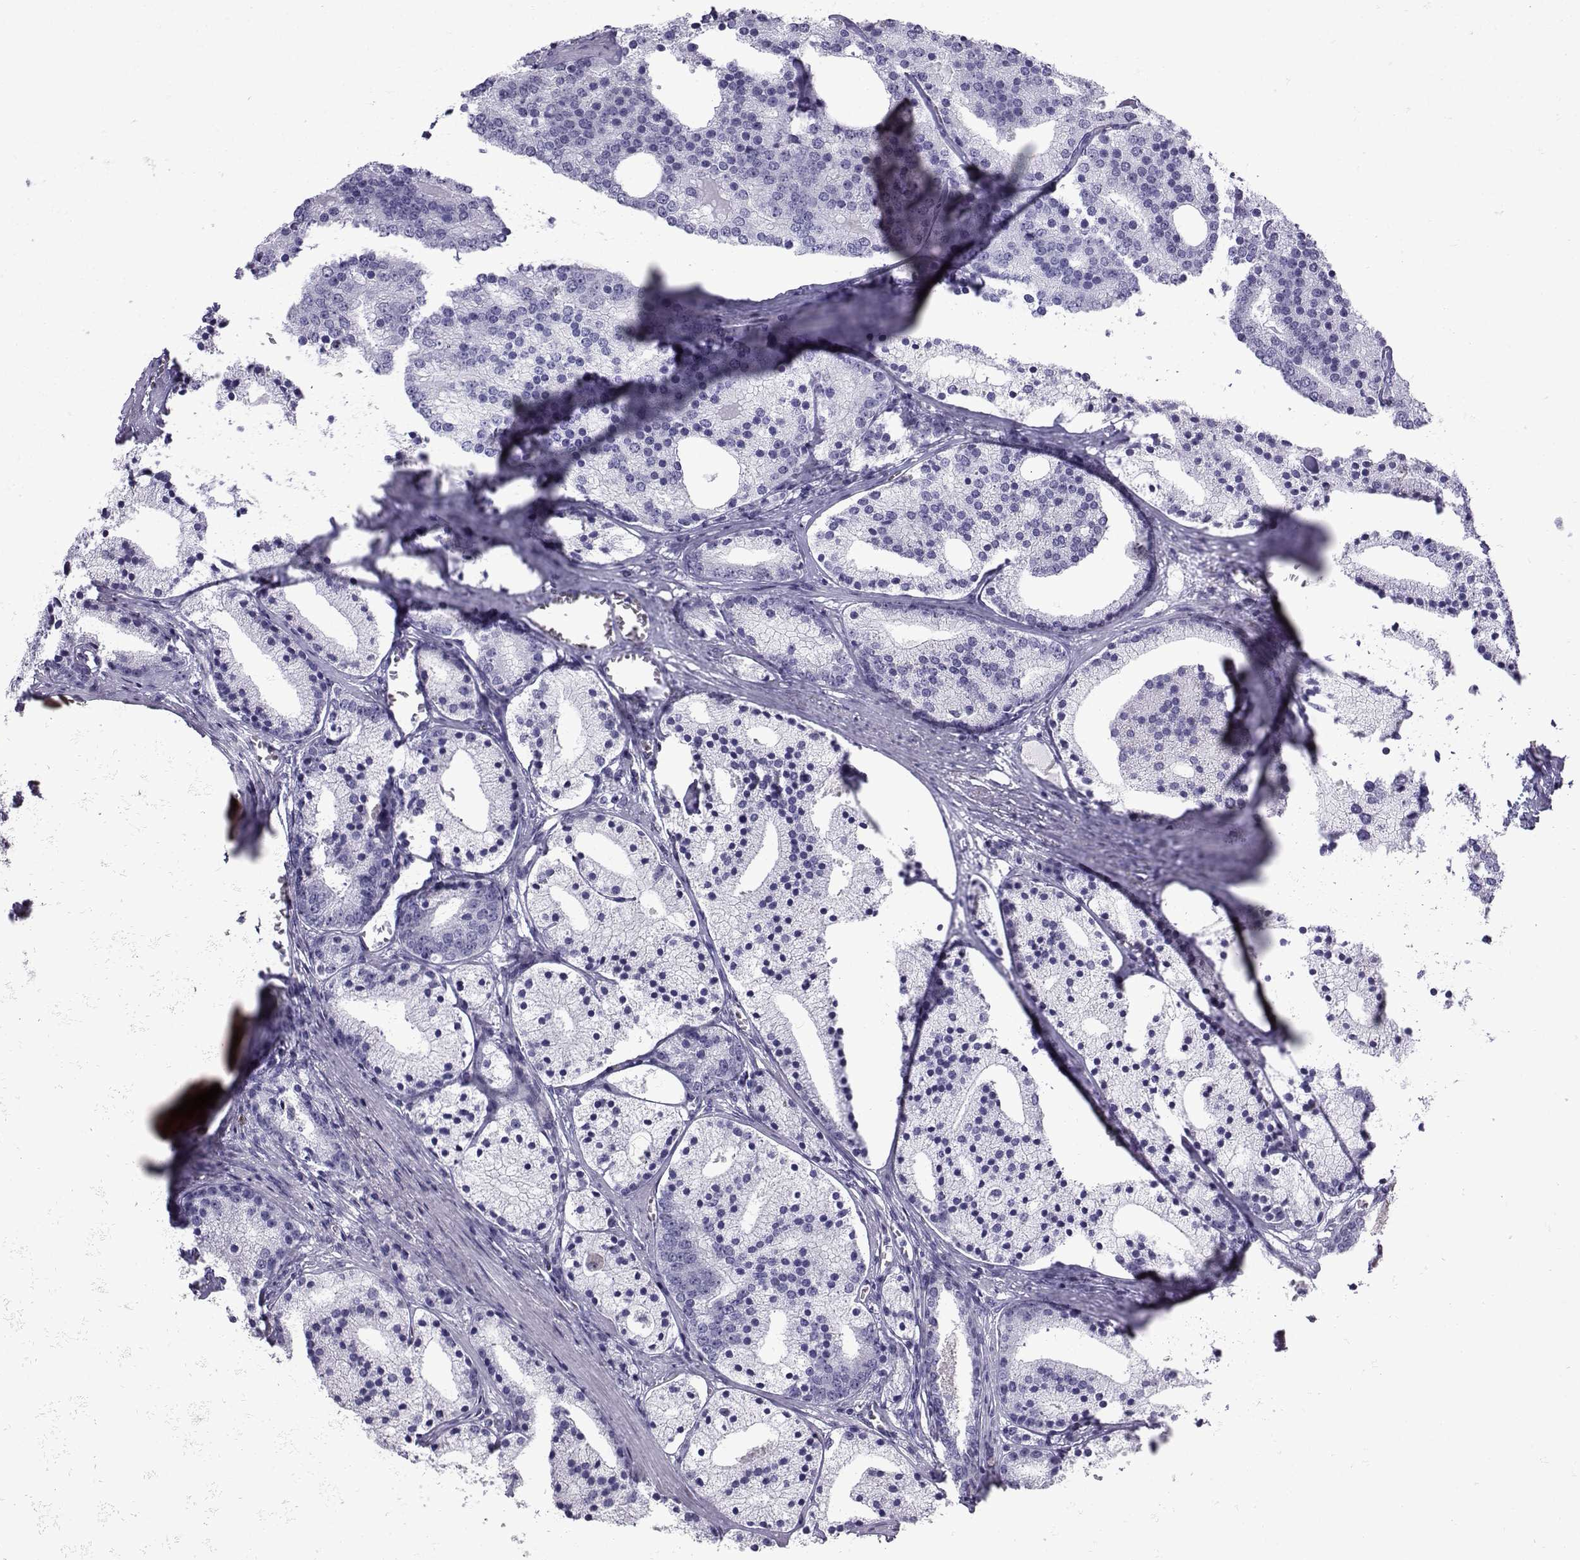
{"staining": {"intensity": "negative", "quantity": "none", "location": "none"}, "tissue": "prostate cancer", "cell_type": "Tumor cells", "image_type": "cancer", "snomed": [{"axis": "morphology", "description": "Adenocarcinoma, NOS"}, {"axis": "topography", "description": "Prostate"}], "caption": "Tumor cells show no significant positivity in prostate adenocarcinoma.", "gene": "CFAP53", "patient": {"sex": "male", "age": 69}}